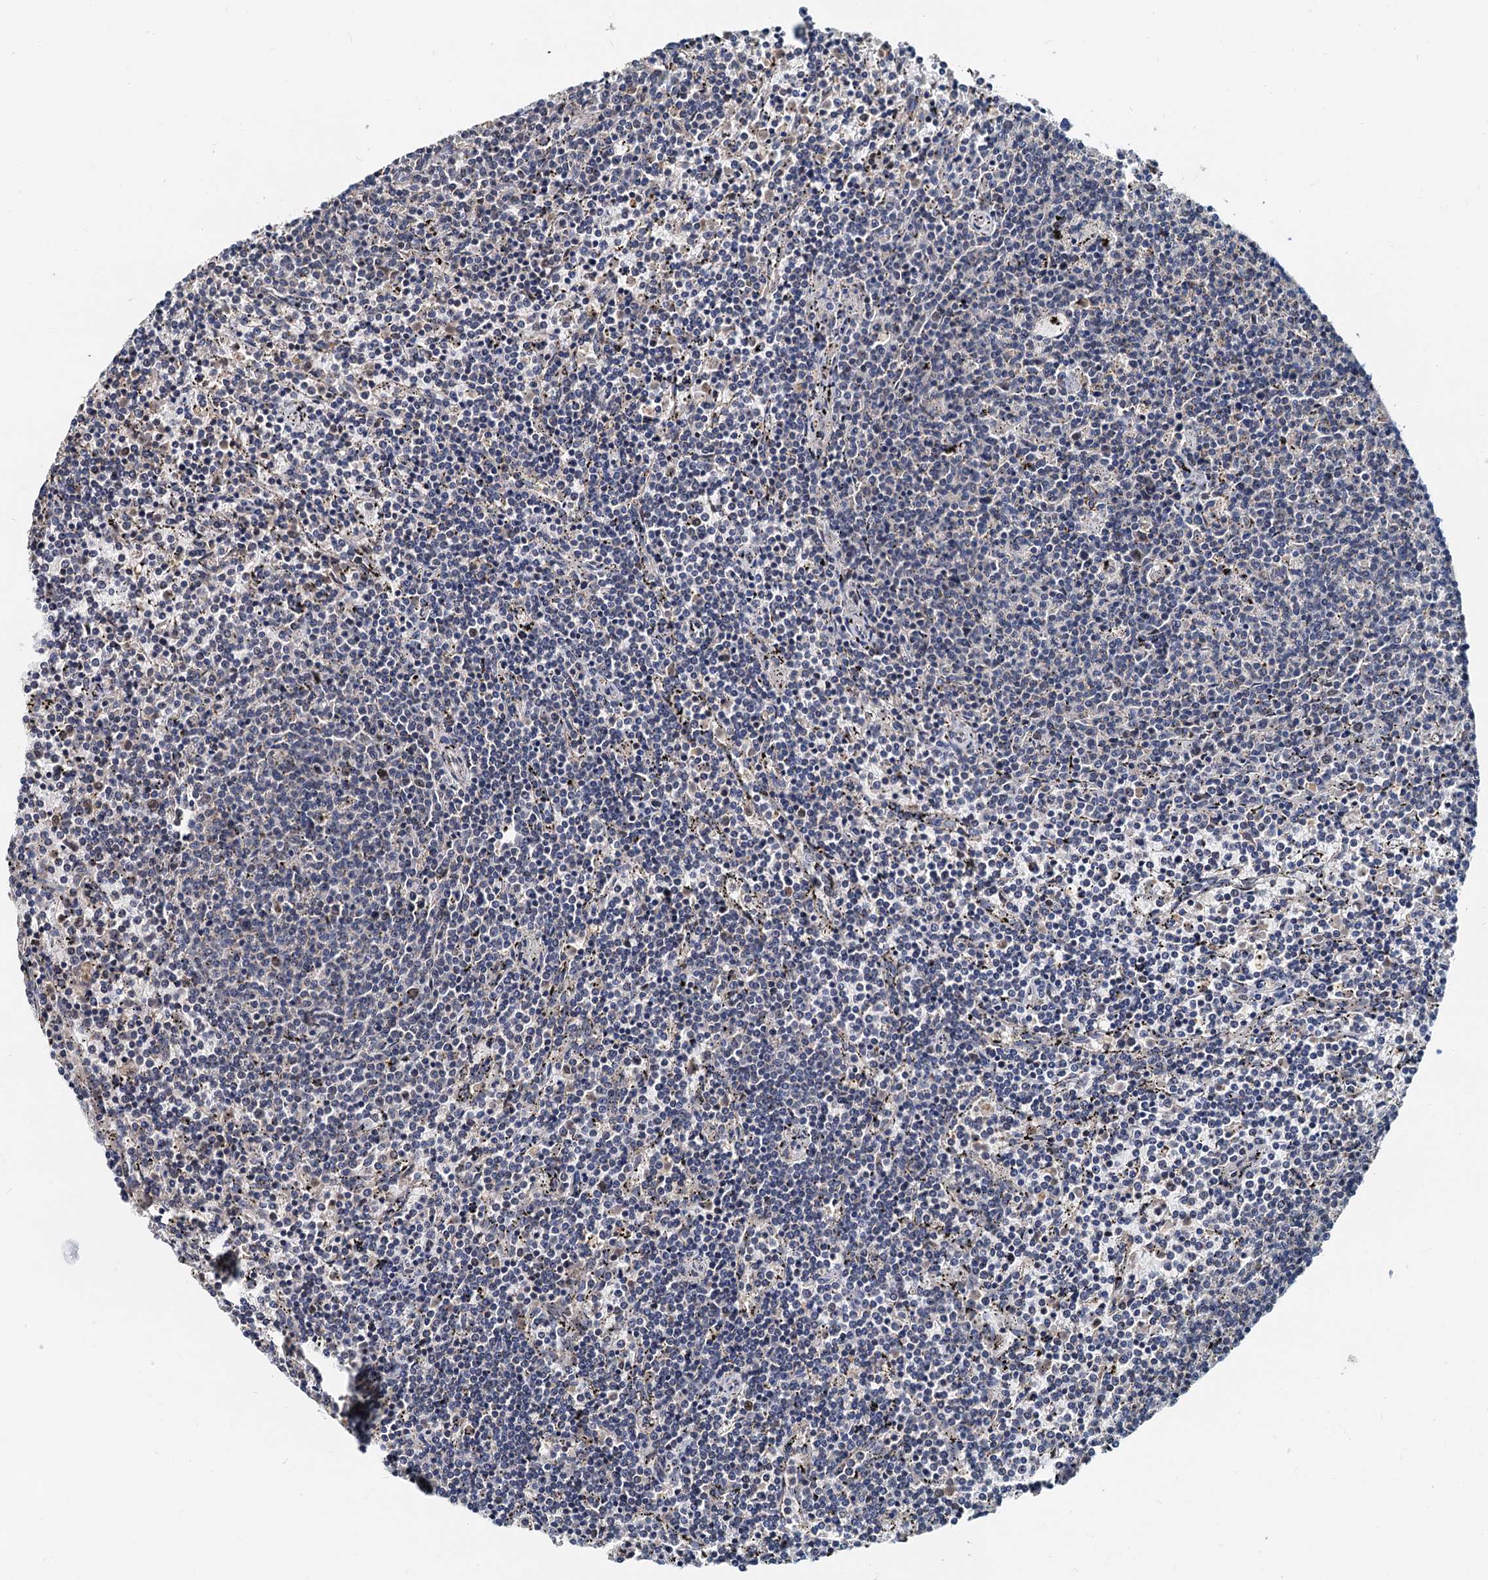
{"staining": {"intensity": "negative", "quantity": "none", "location": "none"}, "tissue": "lymphoma", "cell_type": "Tumor cells", "image_type": "cancer", "snomed": [{"axis": "morphology", "description": "Malignant lymphoma, non-Hodgkin's type, Low grade"}, {"axis": "topography", "description": "Spleen"}], "caption": "The histopathology image displays no staining of tumor cells in lymphoma.", "gene": "MCMBP", "patient": {"sex": "female", "age": 50}}